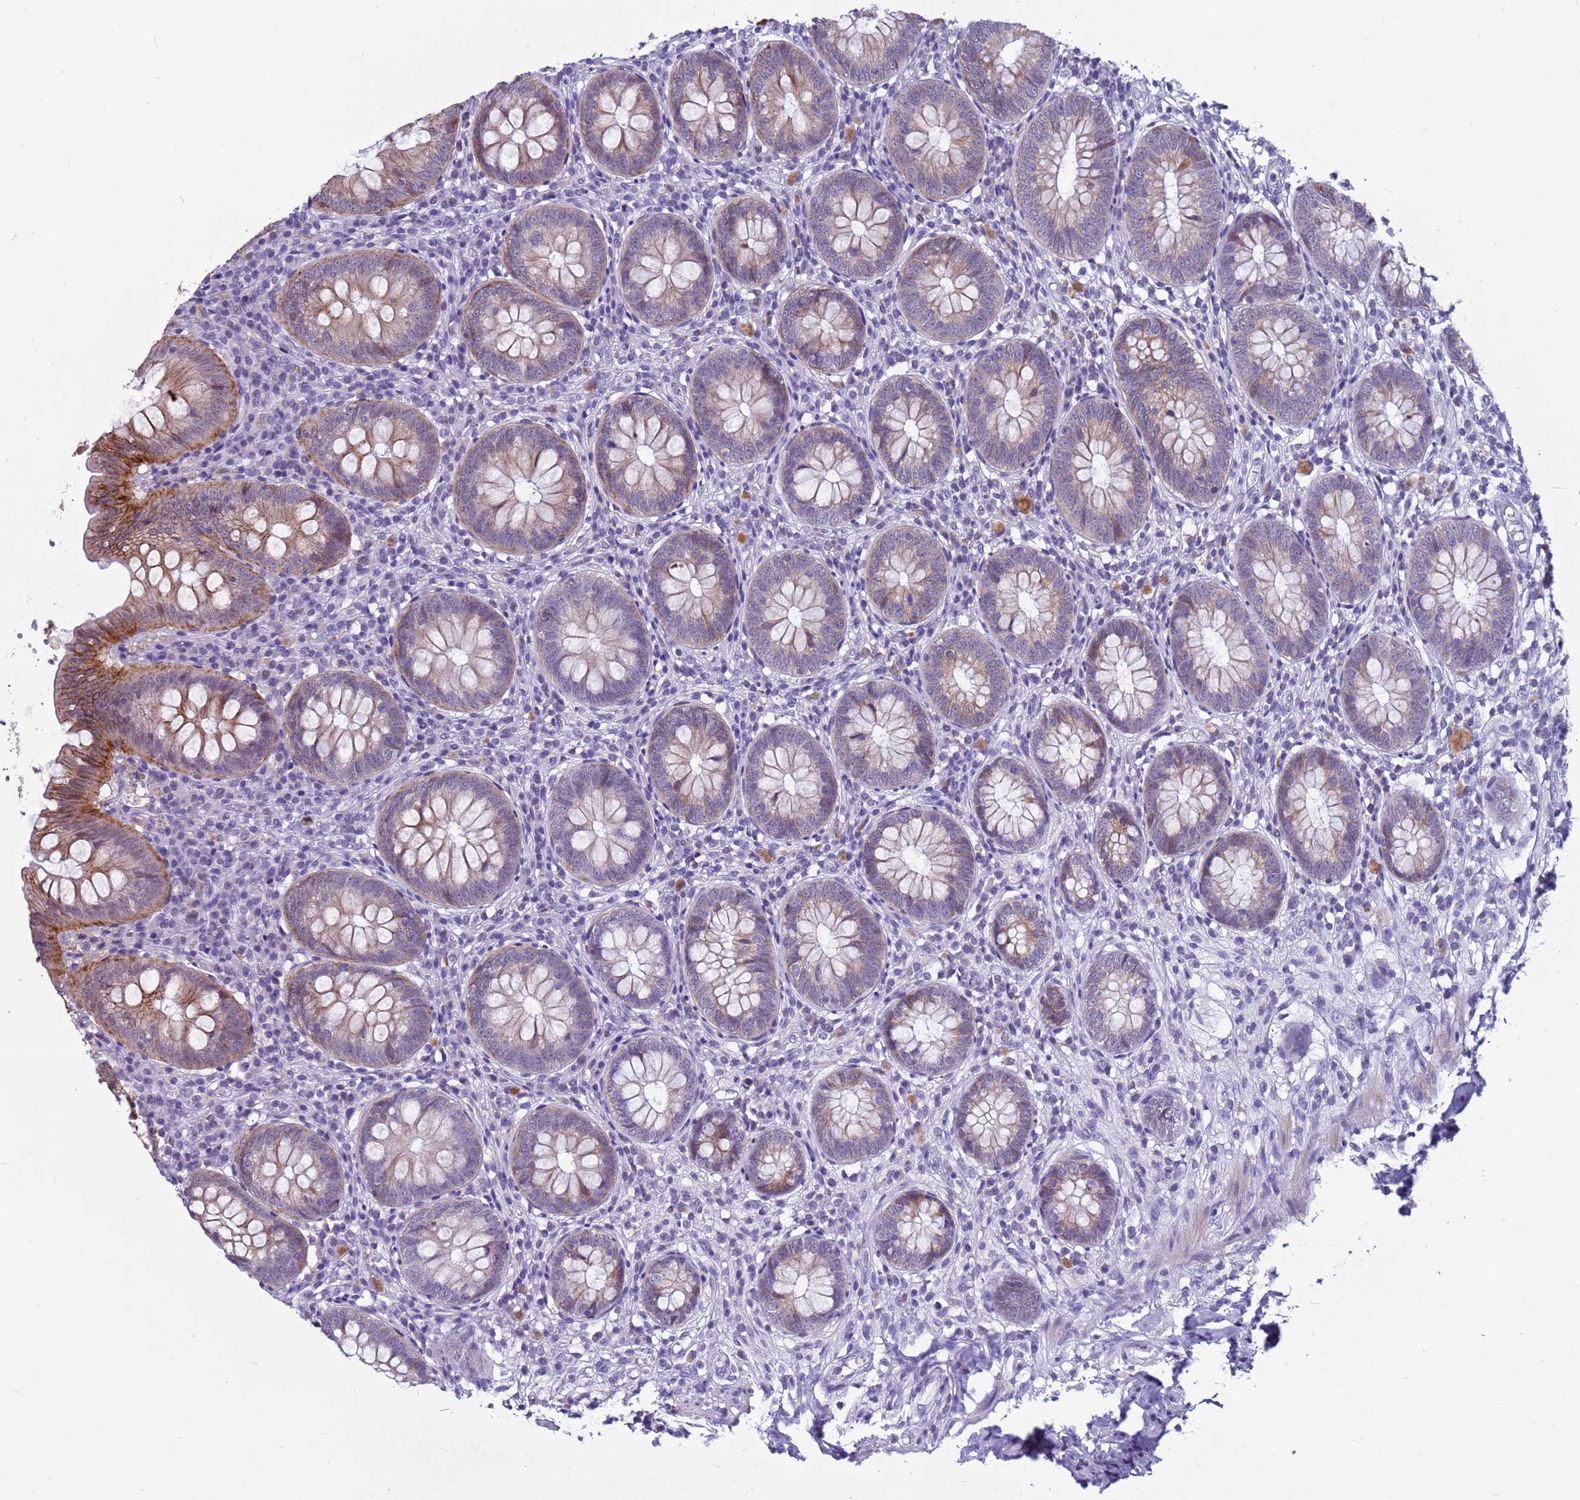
{"staining": {"intensity": "moderate", "quantity": "25%-75%", "location": "cytoplasmic/membranous"}, "tissue": "appendix", "cell_type": "Glandular cells", "image_type": "normal", "snomed": [{"axis": "morphology", "description": "Normal tissue, NOS"}, {"axis": "topography", "description": "Appendix"}], "caption": "Protein staining of benign appendix exhibits moderate cytoplasmic/membranous positivity in about 25%-75% of glandular cells. Nuclei are stained in blue.", "gene": "CDK2AP2", "patient": {"sex": "female", "age": 54}}